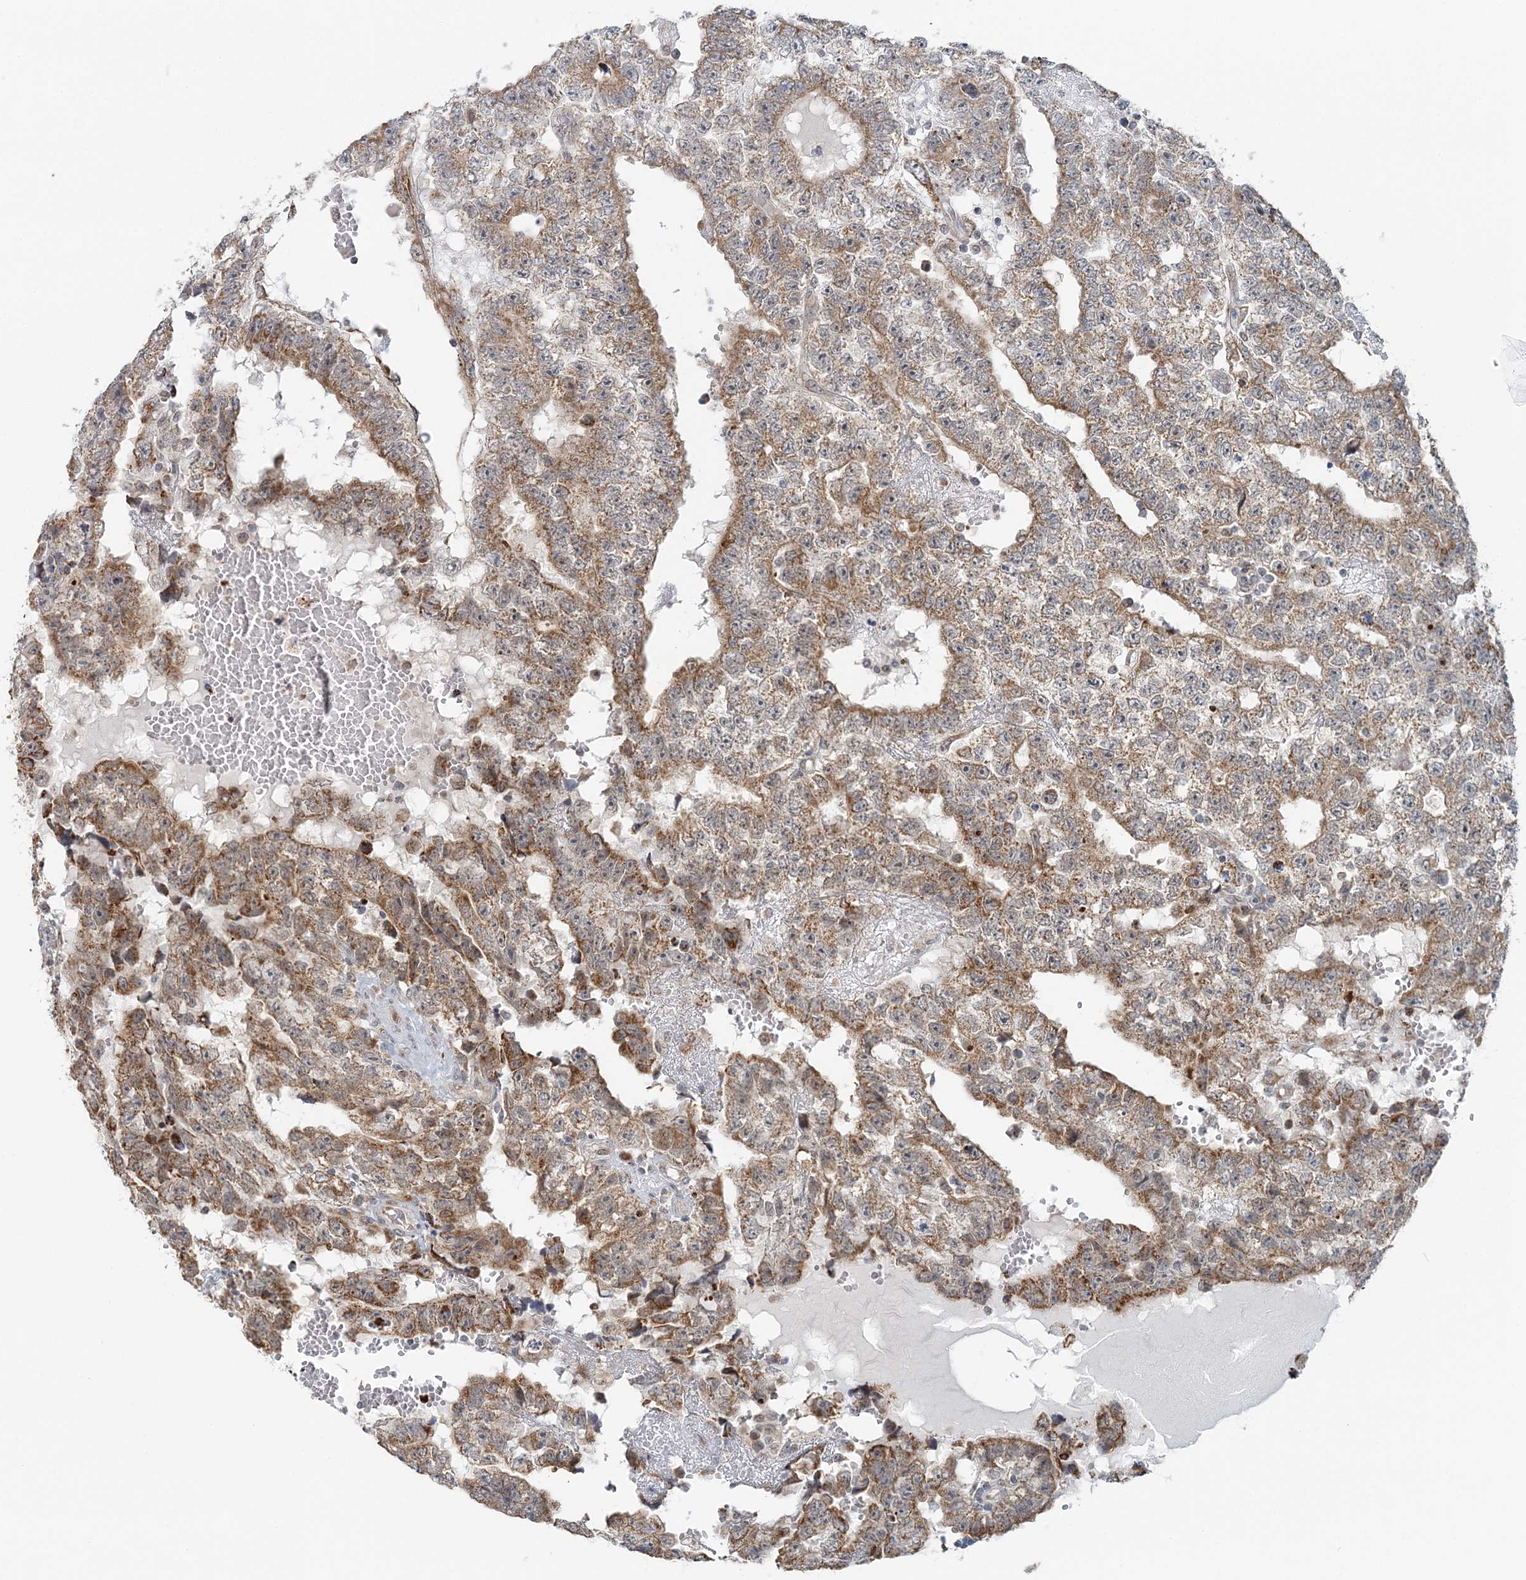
{"staining": {"intensity": "moderate", "quantity": ">75%", "location": "cytoplasmic/membranous"}, "tissue": "testis cancer", "cell_type": "Tumor cells", "image_type": "cancer", "snomed": [{"axis": "morphology", "description": "Carcinoma, Embryonal, NOS"}, {"axis": "topography", "description": "Testis"}], "caption": "The micrograph shows staining of testis cancer (embryonal carcinoma), revealing moderate cytoplasmic/membranous protein staining (brown color) within tumor cells. The staining was performed using DAB (3,3'-diaminobenzidine) to visualize the protein expression in brown, while the nuclei were stained in blue with hematoxylin (Magnification: 20x).", "gene": "RNF150", "patient": {"sex": "male", "age": 25}}